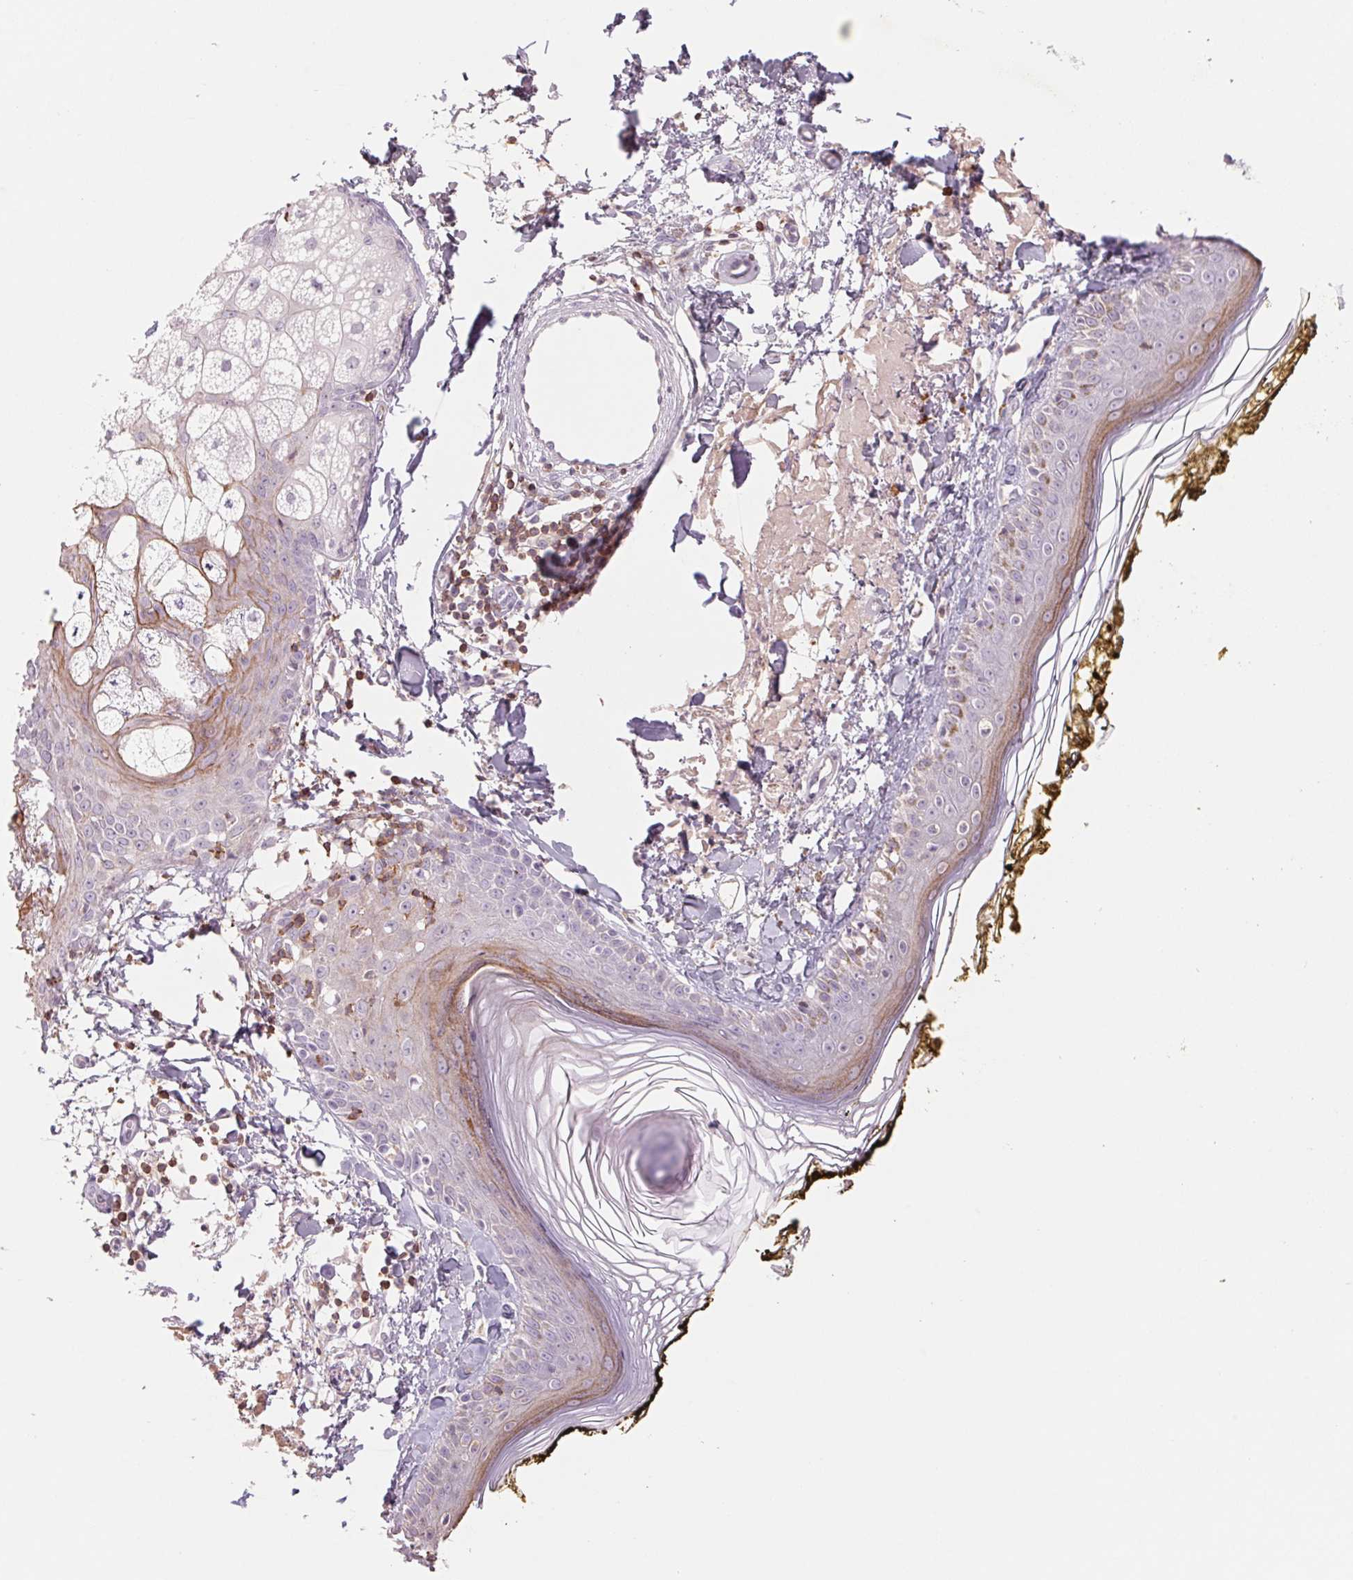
{"staining": {"intensity": "negative", "quantity": "none", "location": "none"}, "tissue": "skin", "cell_type": "Fibroblasts", "image_type": "normal", "snomed": [{"axis": "morphology", "description": "Normal tissue, NOS"}, {"axis": "topography", "description": "Skin"}], "caption": "Protein analysis of normal skin shows no significant expression in fibroblasts. (Immunohistochemistry (ihc), brightfield microscopy, high magnification).", "gene": "KIF26A", "patient": {"sex": "male", "age": 76}}